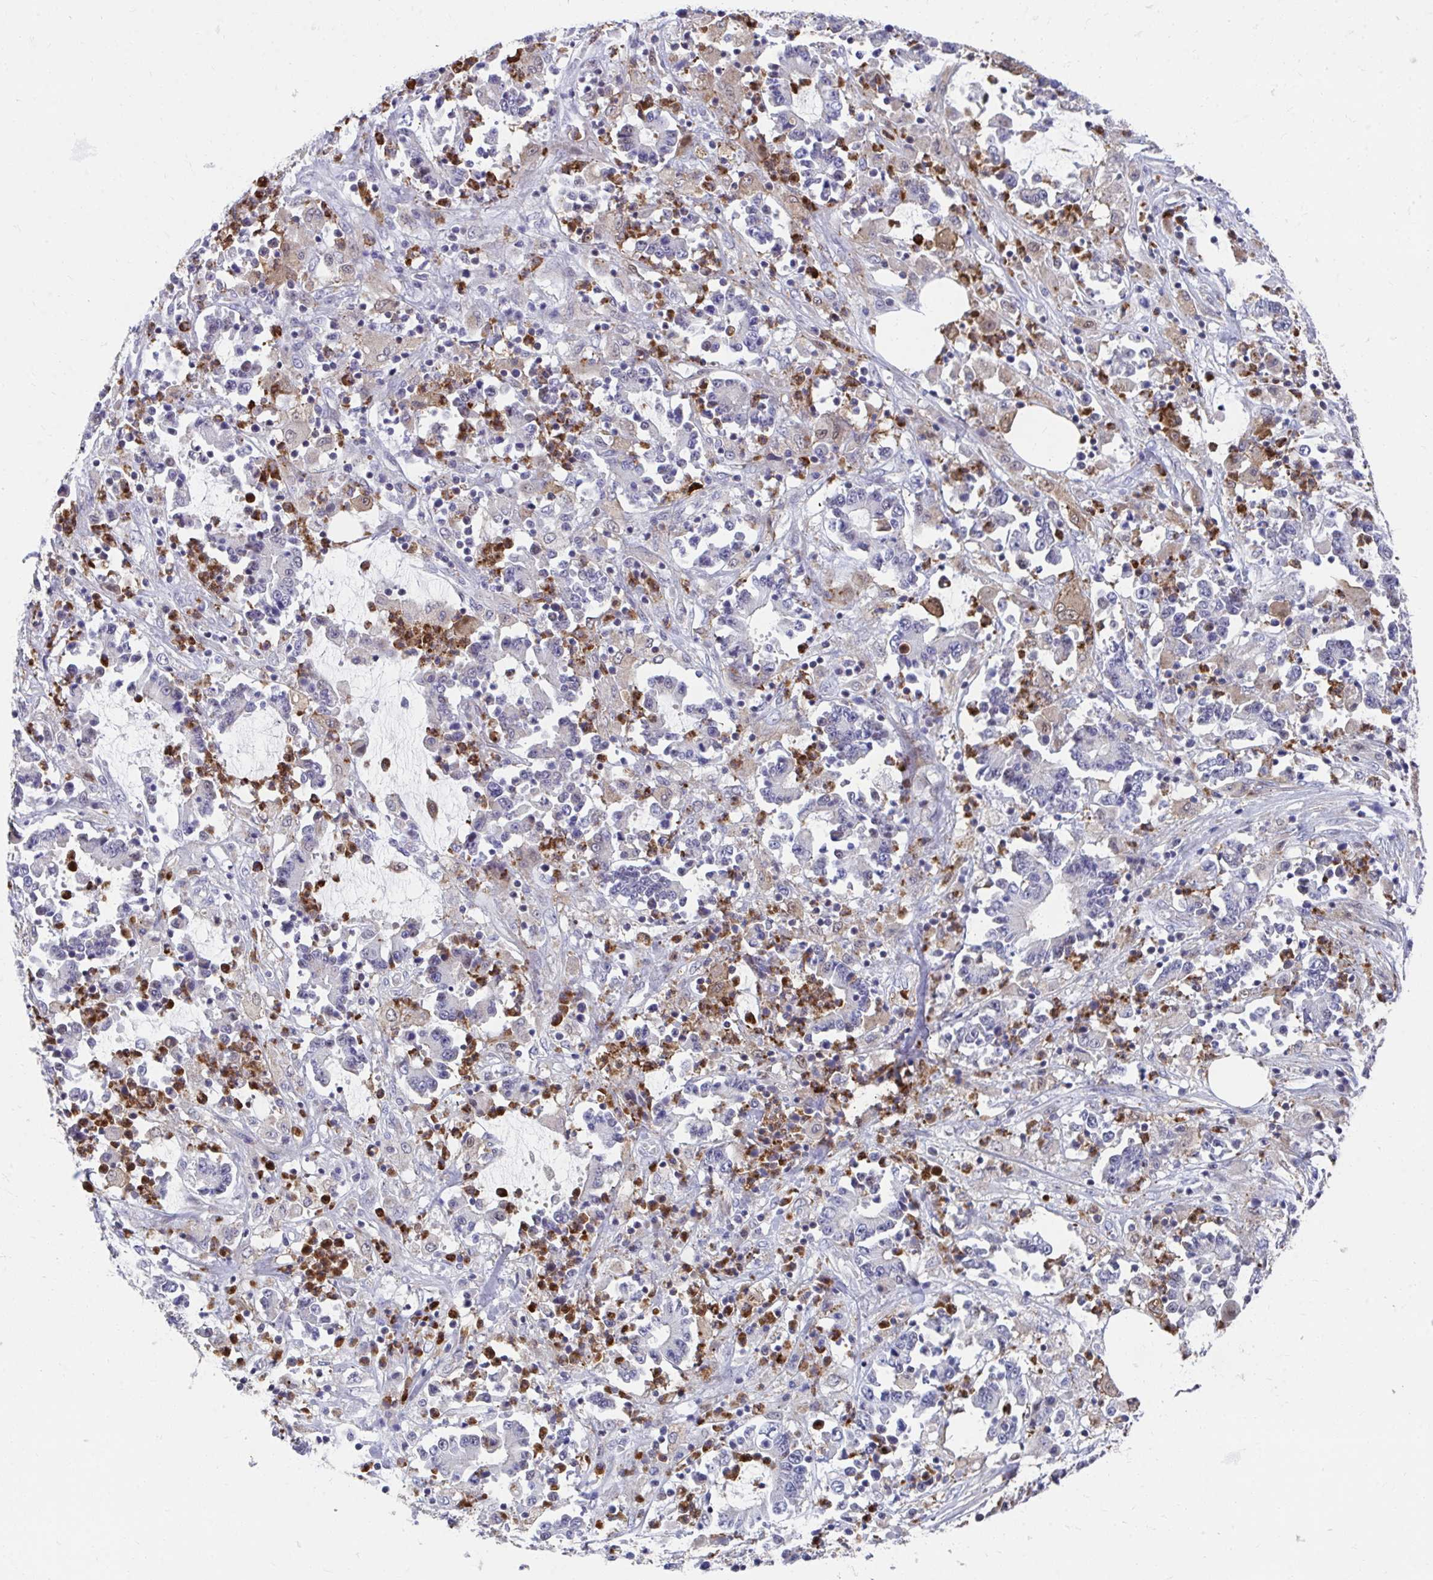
{"staining": {"intensity": "negative", "quantity": "none", "location": "none"}, "tissue": "stomach cancer", "cell_type": "Tumor cells", "image_type": "cancer", "snomed": [{"axis": "morphology", "description": "Adenocarcinoma, NOS"}, {"axis": "topography", "description": "Stomach, upper"}], "caption": "This is an immunohistochemistry (IHC) histopathology image of adenocarcinoma (stomach). There is no expression in tumor cells.", "gene": "CSTB", "patient": {"sex": "male", "age": 68}}